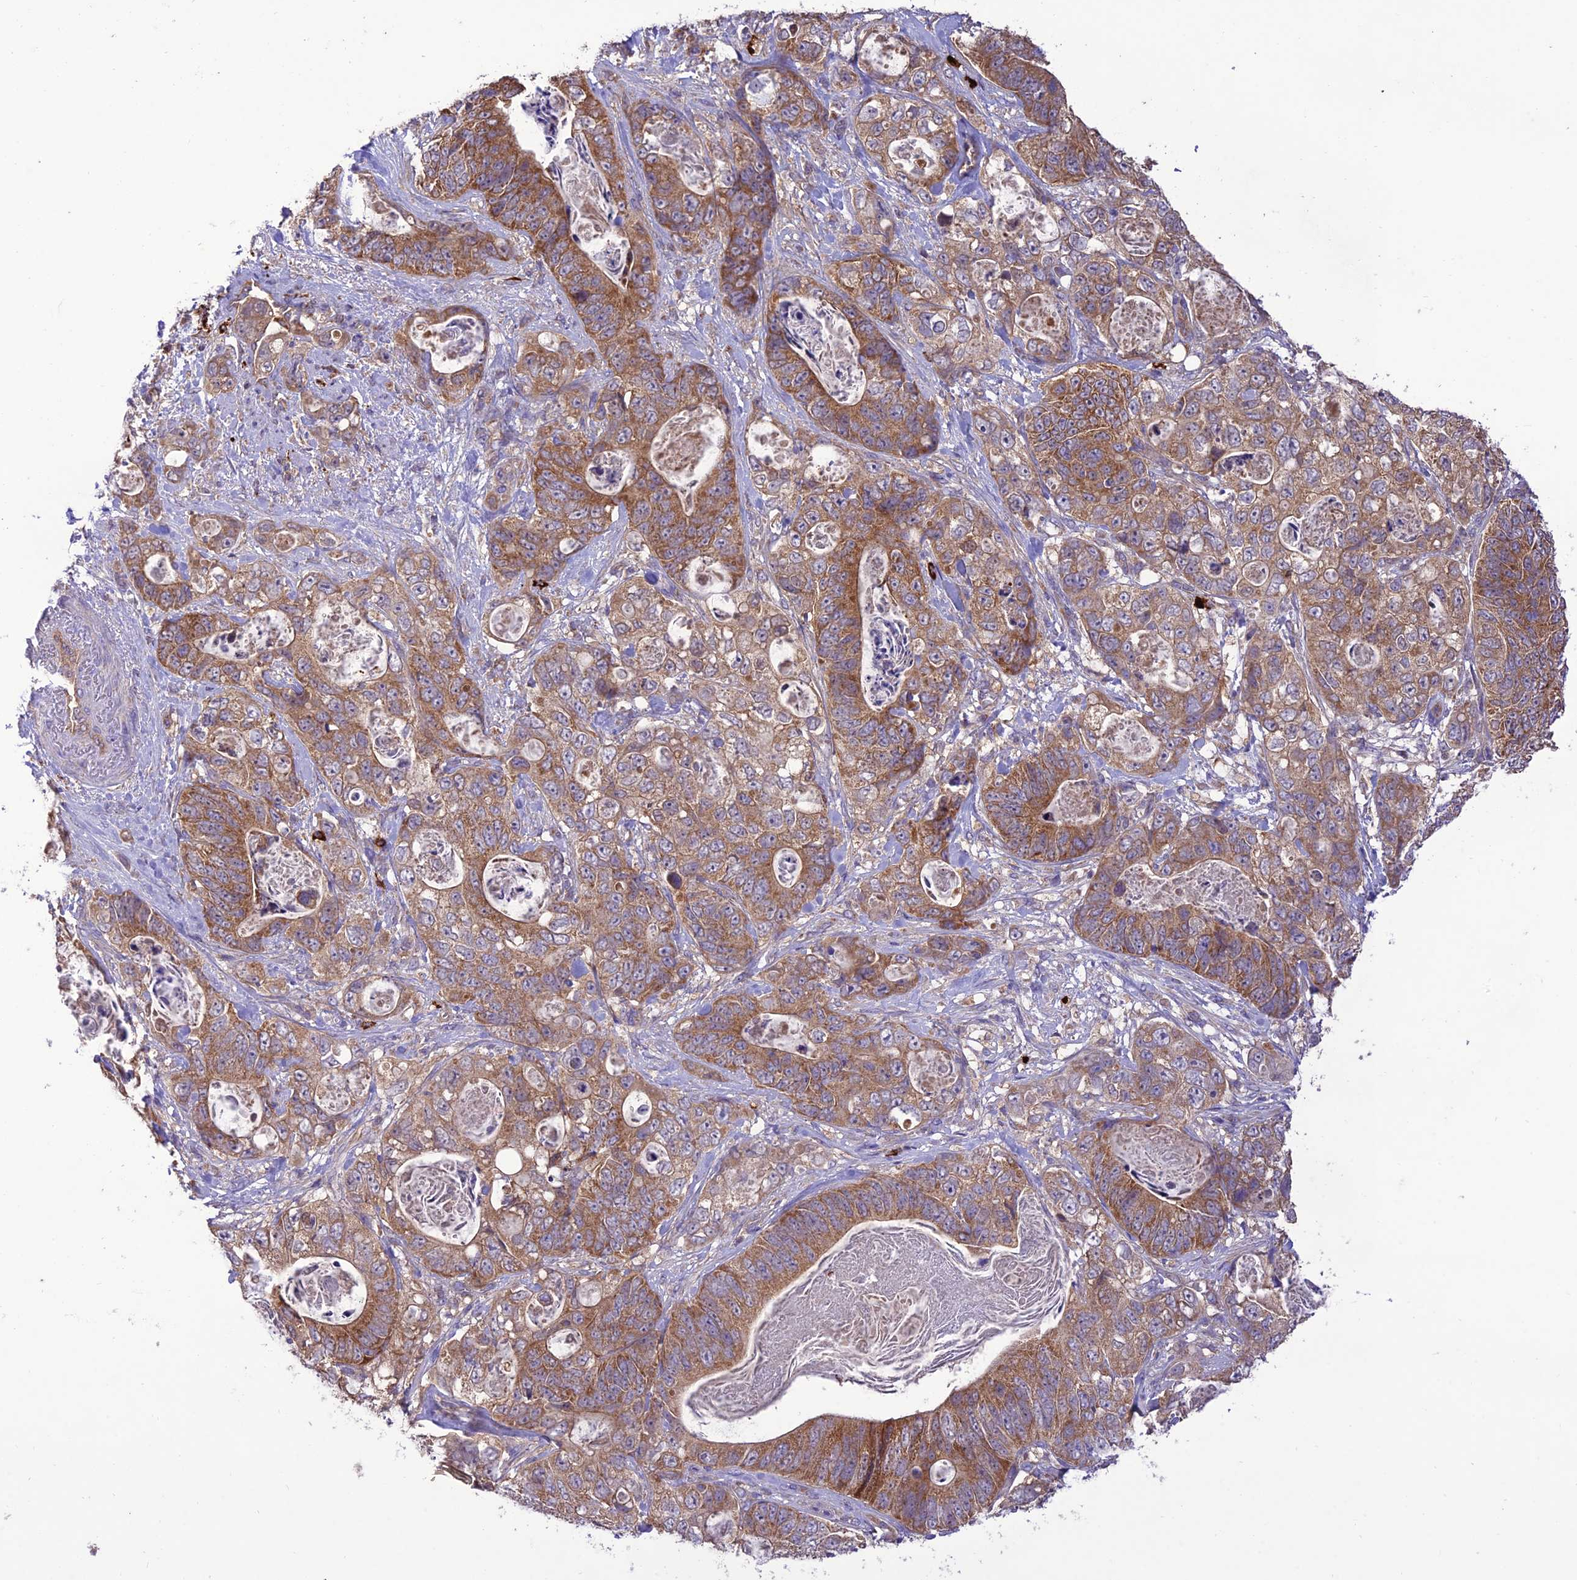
{"staining": {"intensity": "moderate", "quantity": ">75%", "location": "cytoplasmic/membranous"}, "tissue": "stomach cancer", "cell_type": "Tumor cells", "image_type": "cancer", "snomed": [{"axis": "morphology", "description": "Normal tissue, NOS"}, {"axis": "morphology", "description": "Adenocarcinoma, NOS"}, {"axis": "topography", "description": "Stomach"}], "caption": "Adenocarcinoma (stomach) stained with a brown dye shows moderate cytoplasmic/membranous positive positivity in approximately >75% of tumor cells.", "gene": "NDUFAF1", "patient": {"sex": "female", "age": 89}}